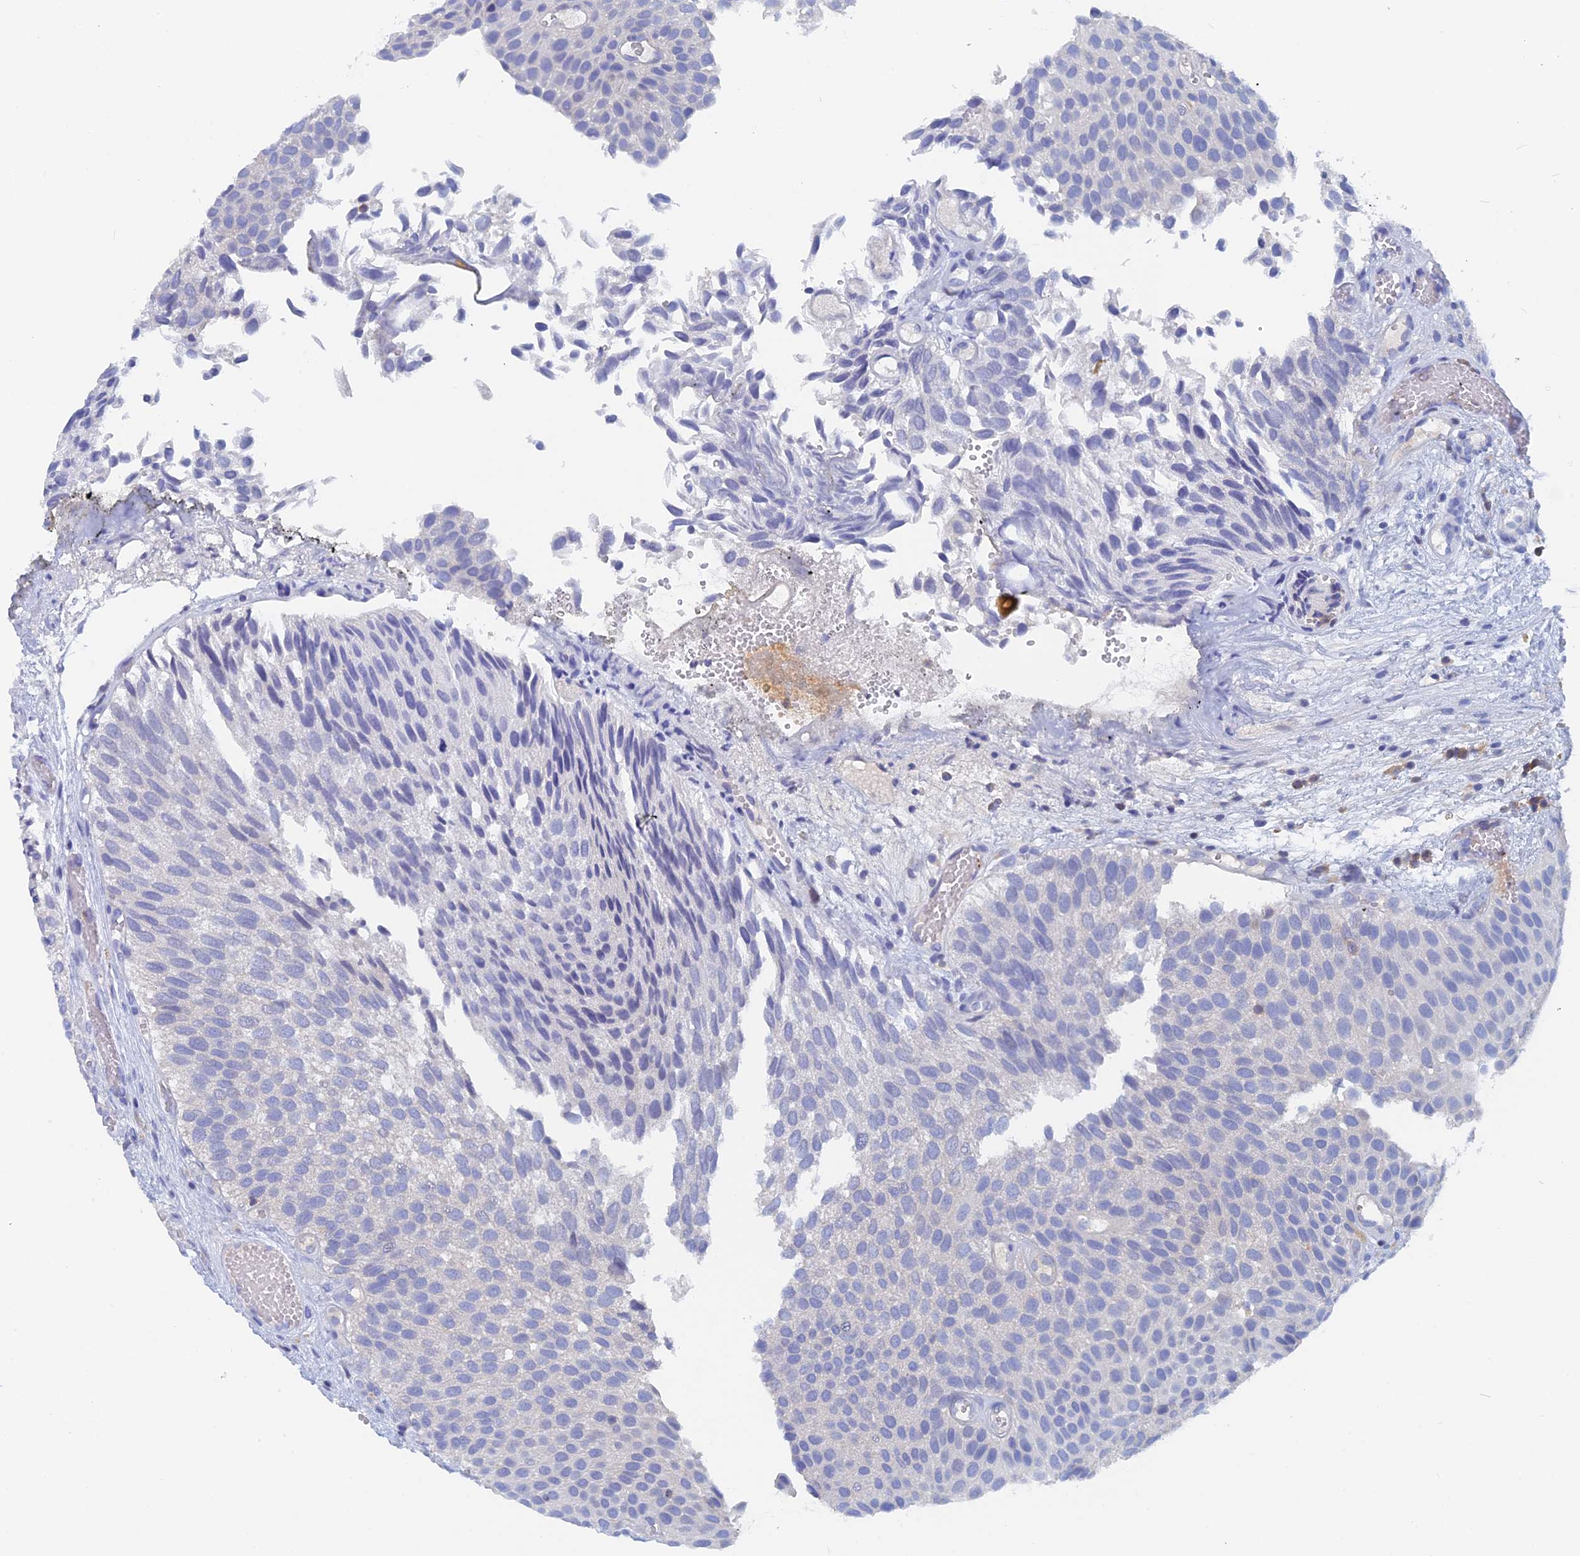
{"staining": {"intensity": "negative", "quantity": "none", "location": "none"}, "tissue": "urothelial cancer", "cell_type": "Tumor cells", "image_type": "cancer", "snomed": [{"axis": "morphology", "description": "Urothelial carcinoma, Low grade"}, {"axis": "topography", "description": "Urinary bladder"}], "caption": "Immunohistochemical staining of human low-grade urothelial carcinoma exhibits no significant expression in tumor cells.", "gene": "ACP7", "patient": {"sex": "male", "age": 89}}